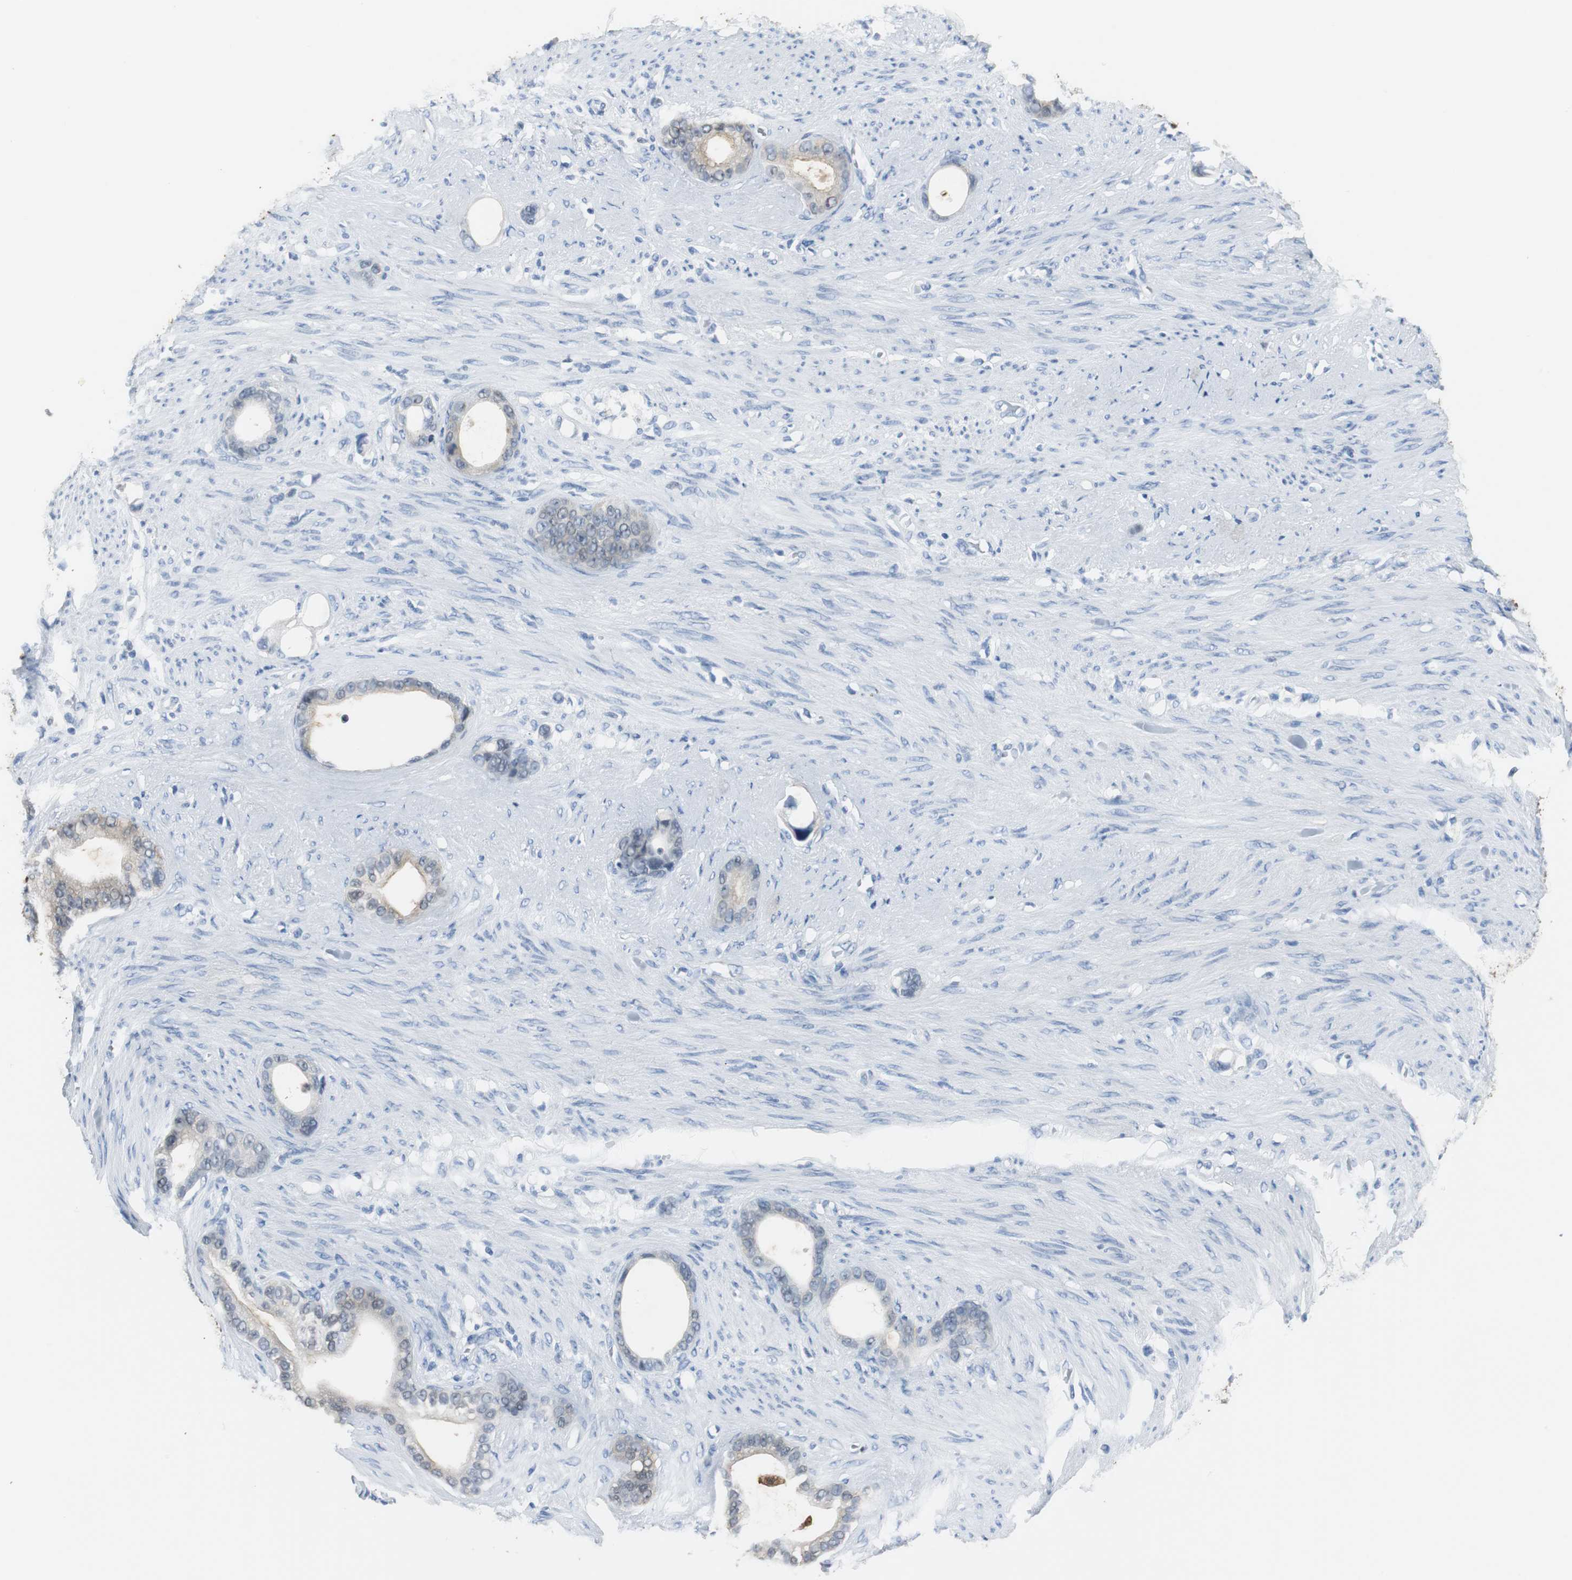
{"staining": {"intensity": "weak", "quantity": "25%-75%", "location": "cytoplasmic/membranous"}, "tissue": "stomach cancer", "cell_type": "Tumor cells", "image_type": "cancer", "snomed": [{"axis": "morphology", "description": "Adenocarcinoma, NOS"}, {"axis": "topography", "description": "Stomach"}], "caption": "Protein staining demonstrates weak cytoplasmic/membranous expression in approximately 25%-75% of tumor cells in stomach cancer.", "gene": "FBP1", "patient": {"sex": "female", "age": 75}}